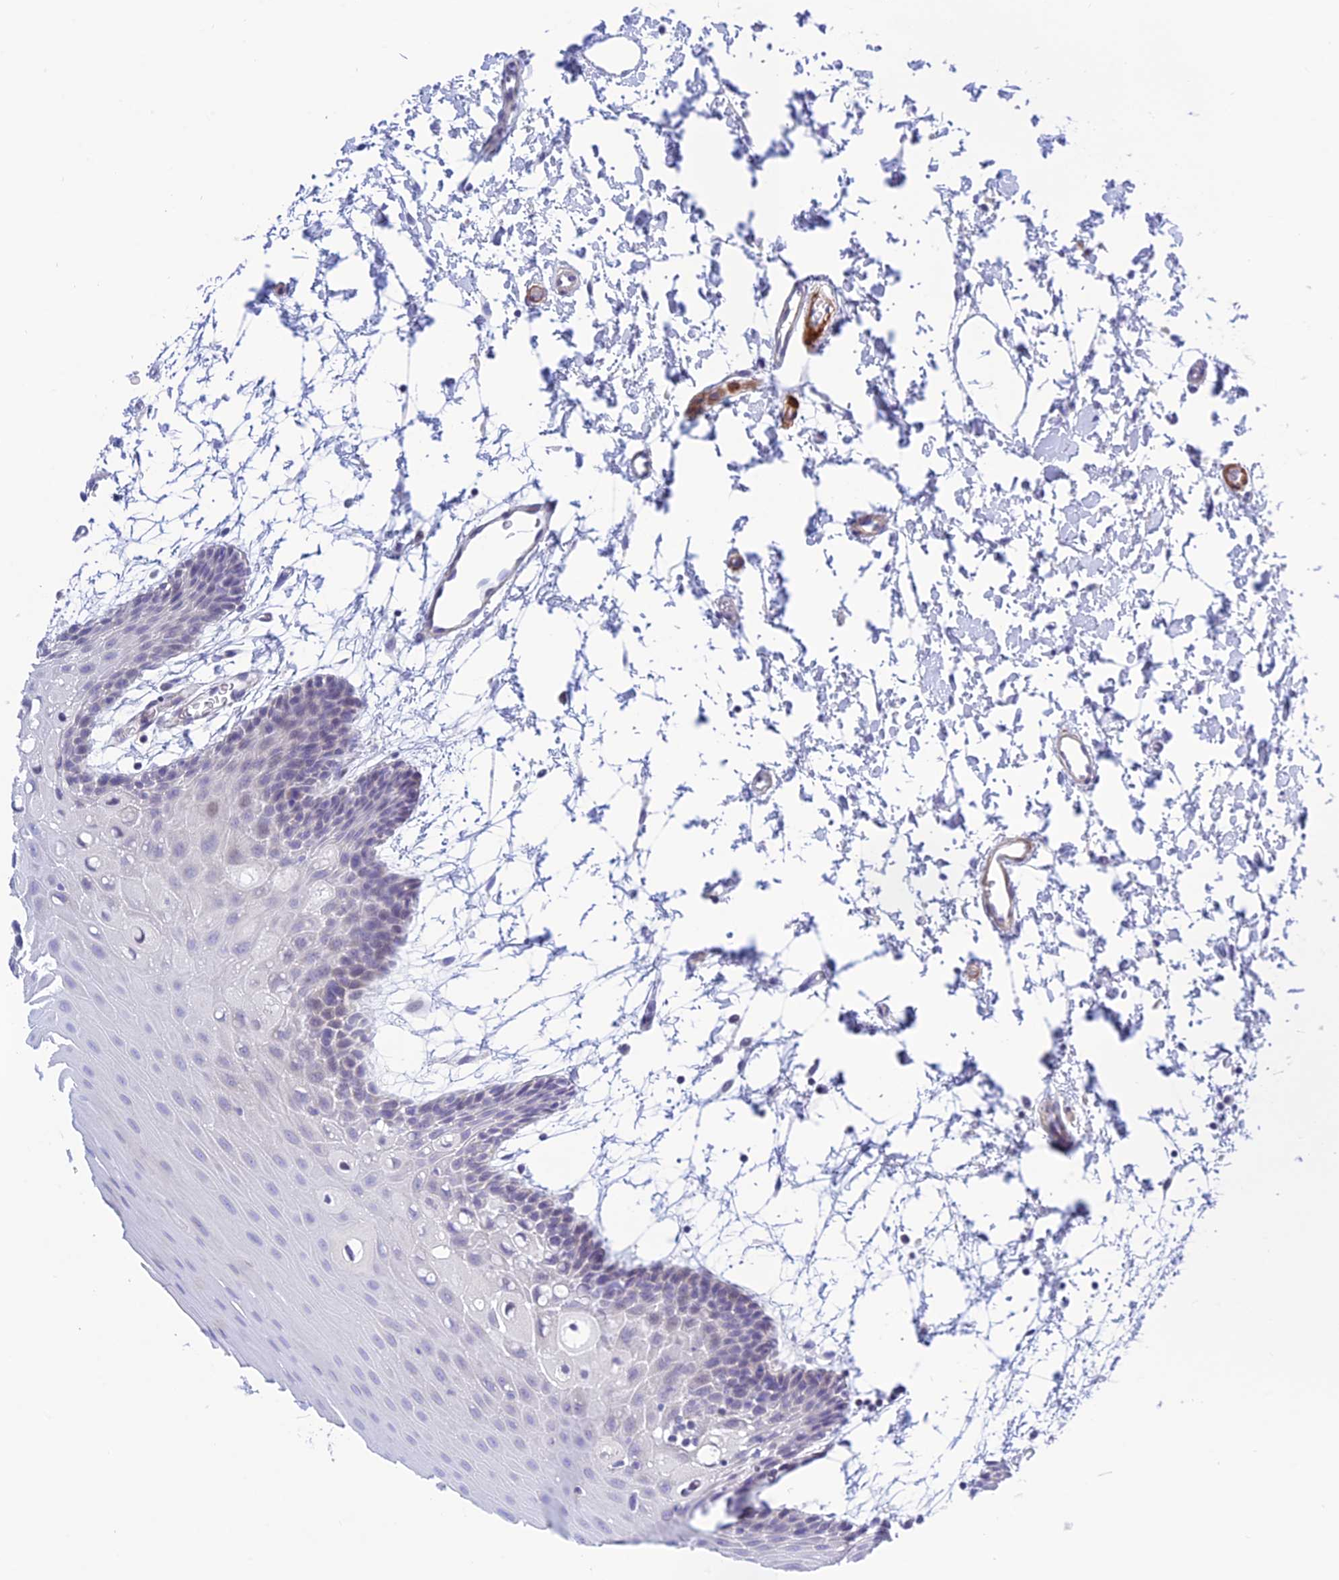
{"staining": {"intensity": "negative", "quantity": "none", "location": "none"}, "tissue": "oral mucosa", "cell_type": "Squamous epithelial cells", "image_type": "normal", "snomed": [{"axis": "morphology", "description": "Normal tissue, NOS"}, {"axis": "topography", "description": "Skeletal muscle"}, {"axis": "topography", "description": "Oral tissue"}, {"axis": "topography", "description": "Salivary gland"}, {"axis": "topography", "description": "Peripheral nerve tissue"}], "caption": "Protein analysis of unremarkable oral mucosa displays no significant staining in squamous epithelial cells.", "gene": "ZDHHC16", "patient": {"sex": "male", "age": 54}}